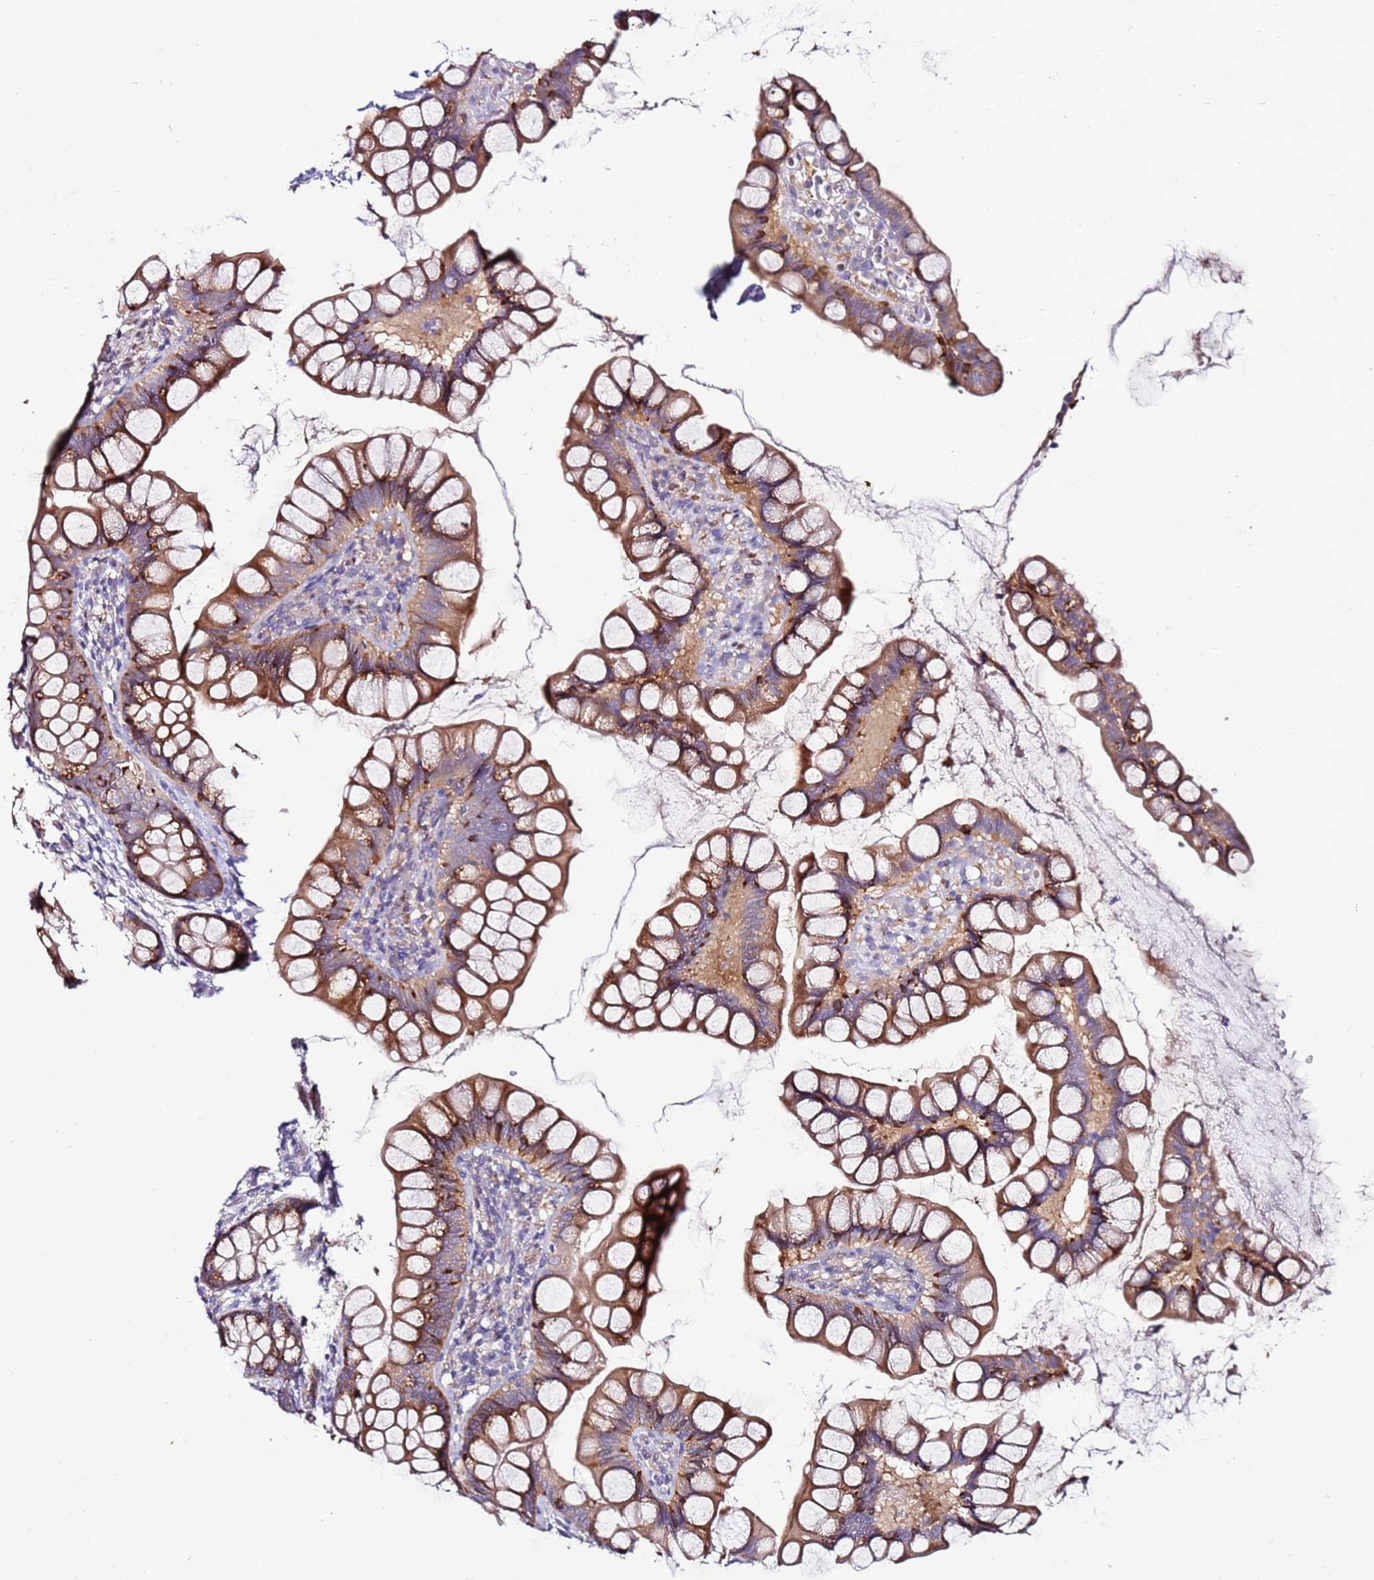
{"staining": {"intensity": "moderate", "quantity": ">75%", "location": "cytoplasmic/membranous"}, "tissue": "small intestine", "cell_type": "Glandular cells", "image_type": "normal", "snomed": [{"axis": "morphology", "description": "Normal tissue, NOS"}, {"axis": "topography", "description": "Small intestine"}], "caption": "High-power microscopy captured an immunohistochemistry micrograph of normal small intestine, revealing moderate cytoplasmic/membranous positivity in about >75% of glandular cells.", "gene": "SRRM5", "patient": {"sex": "male", "age": 70}}